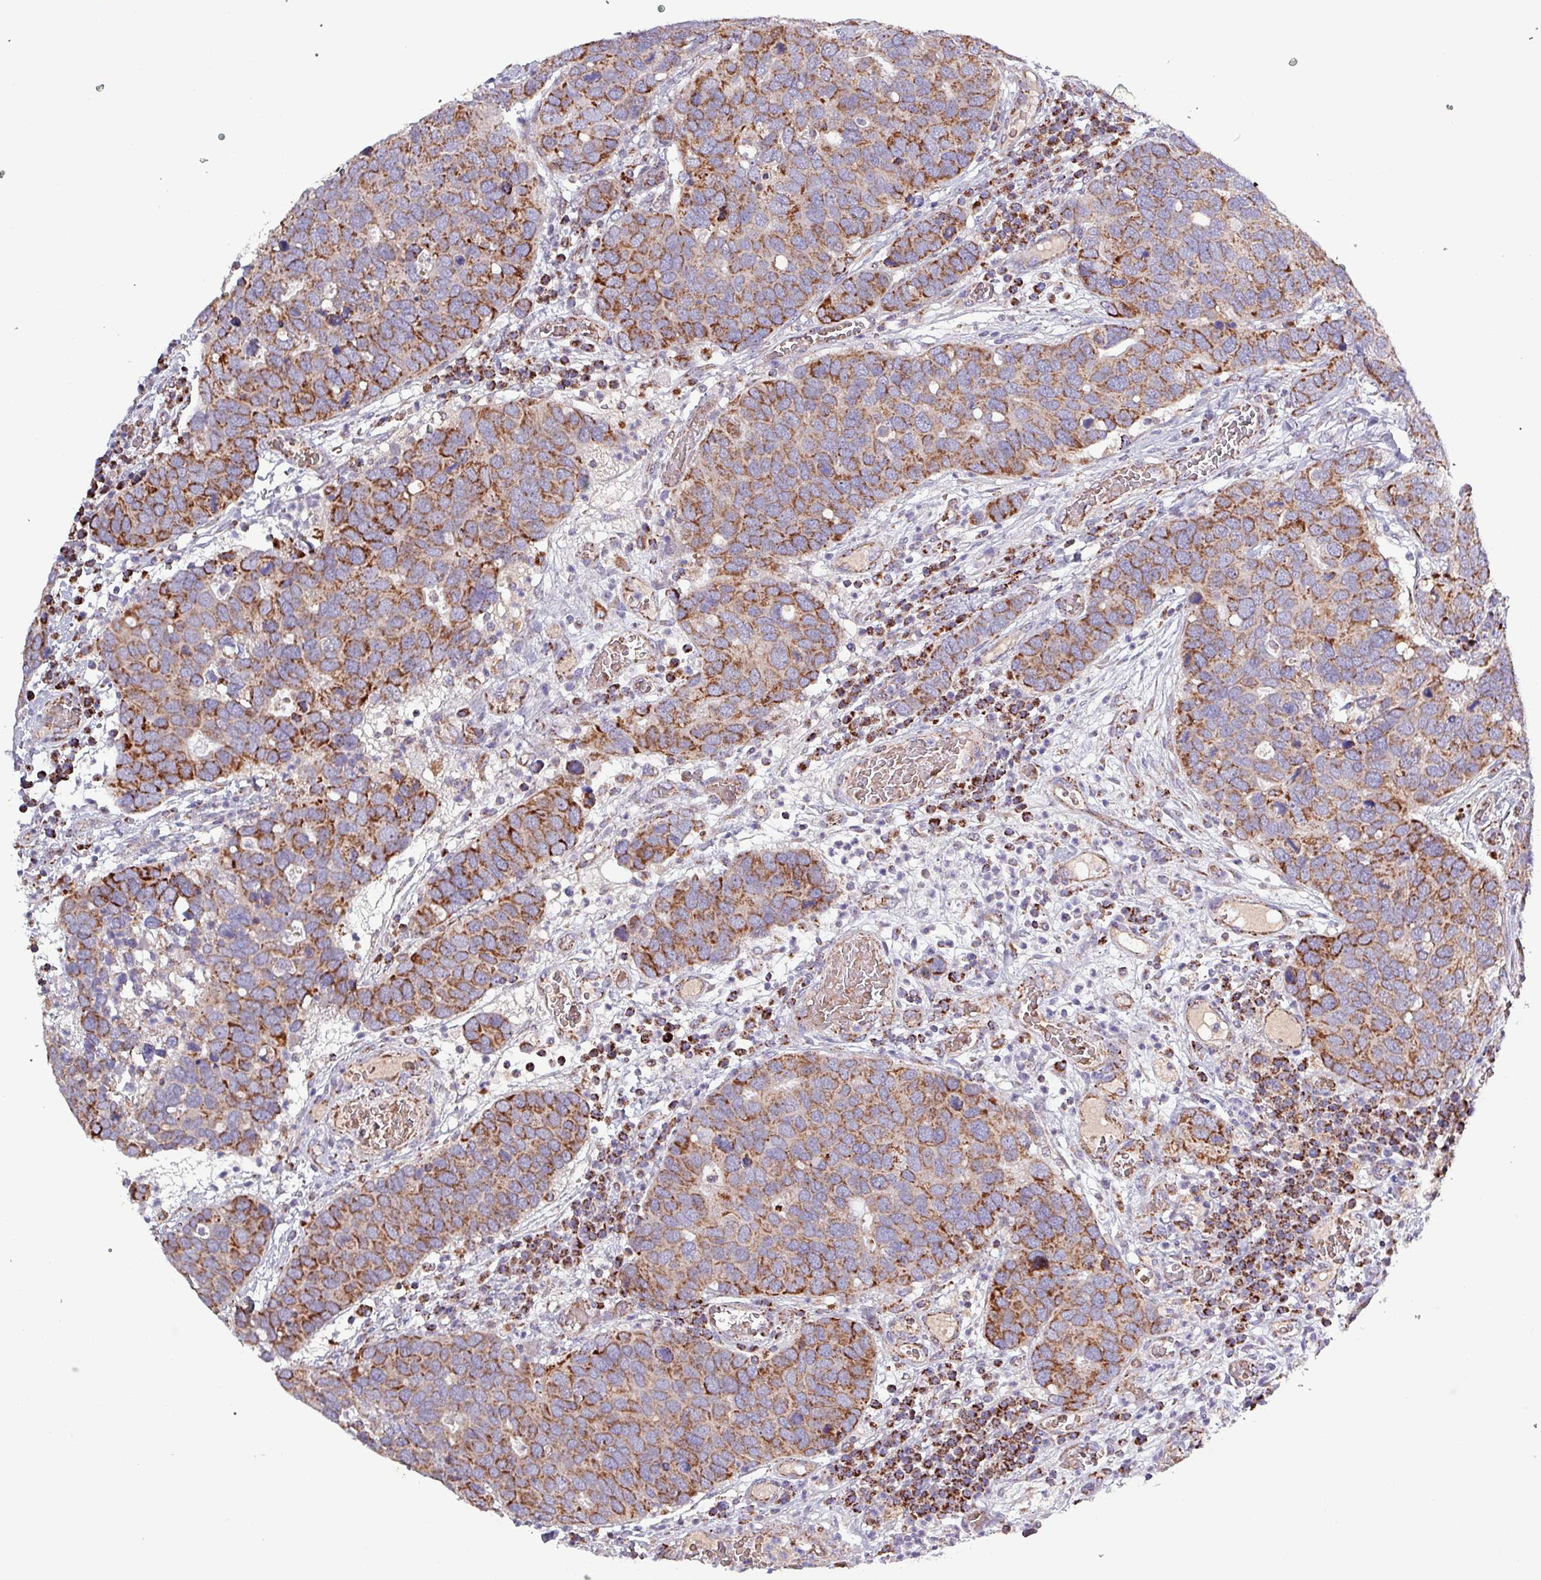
{"staining": {"intensity": "moderate", "quantity": ">75%", "location": "cytoplasmic/membranous"}, "tissue": "breast cancer", "cell_type": "Tumor cells", "image_type": "cancer", "snomed": [{"axis": "morphology", "description": "Duct carcinoma"}, {"axis": "topography", "description": "Breast"}], "caption": "Intraductal carcinoma (breast) stained with a protein marker demonstrates moderate staining in tumor cells.", "gene": "ZNF322", "patient": {"sex": "female", "age": 83}}